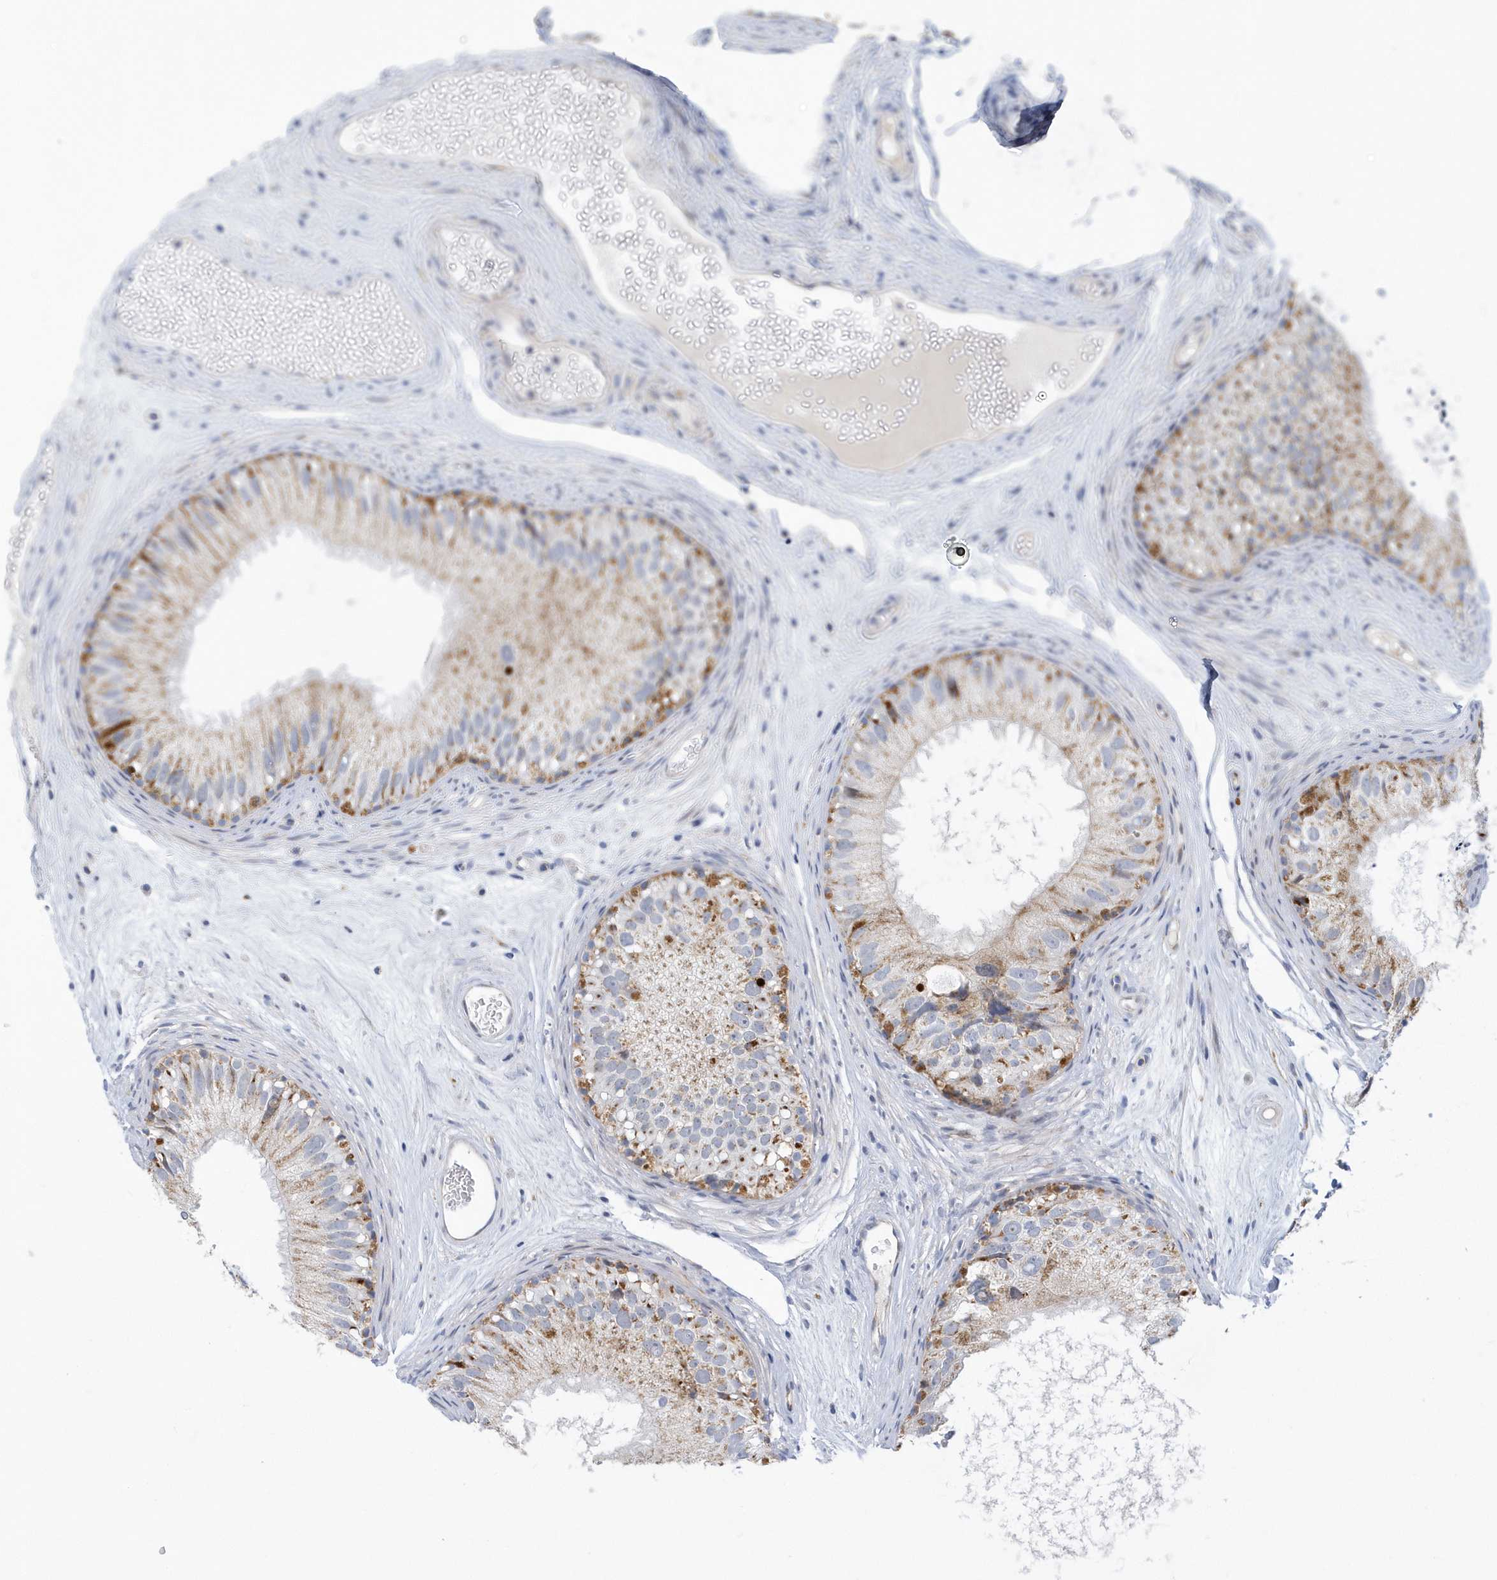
{"staining": {"intensity": "moderate", "quantity": "25%-75%", "location": "cytoplasmic/membranous"}, "tissue": "epididymis", "cell_type": "Glandular cells", "image_type": "normal", "snomed": [{"axis": "morphology", "description": "Normal tissue, NOS"}, {"axis": "topography", "description": "Epididymis"}], "caption": "Epididymis stained with immunohistochemistry demonstrates moderate cytoplasmic/membranous staining in approximately 25%-75% of glandular cells.", "gene": "VWA5B2", "patient": {"sex": "male", "age": 77}}